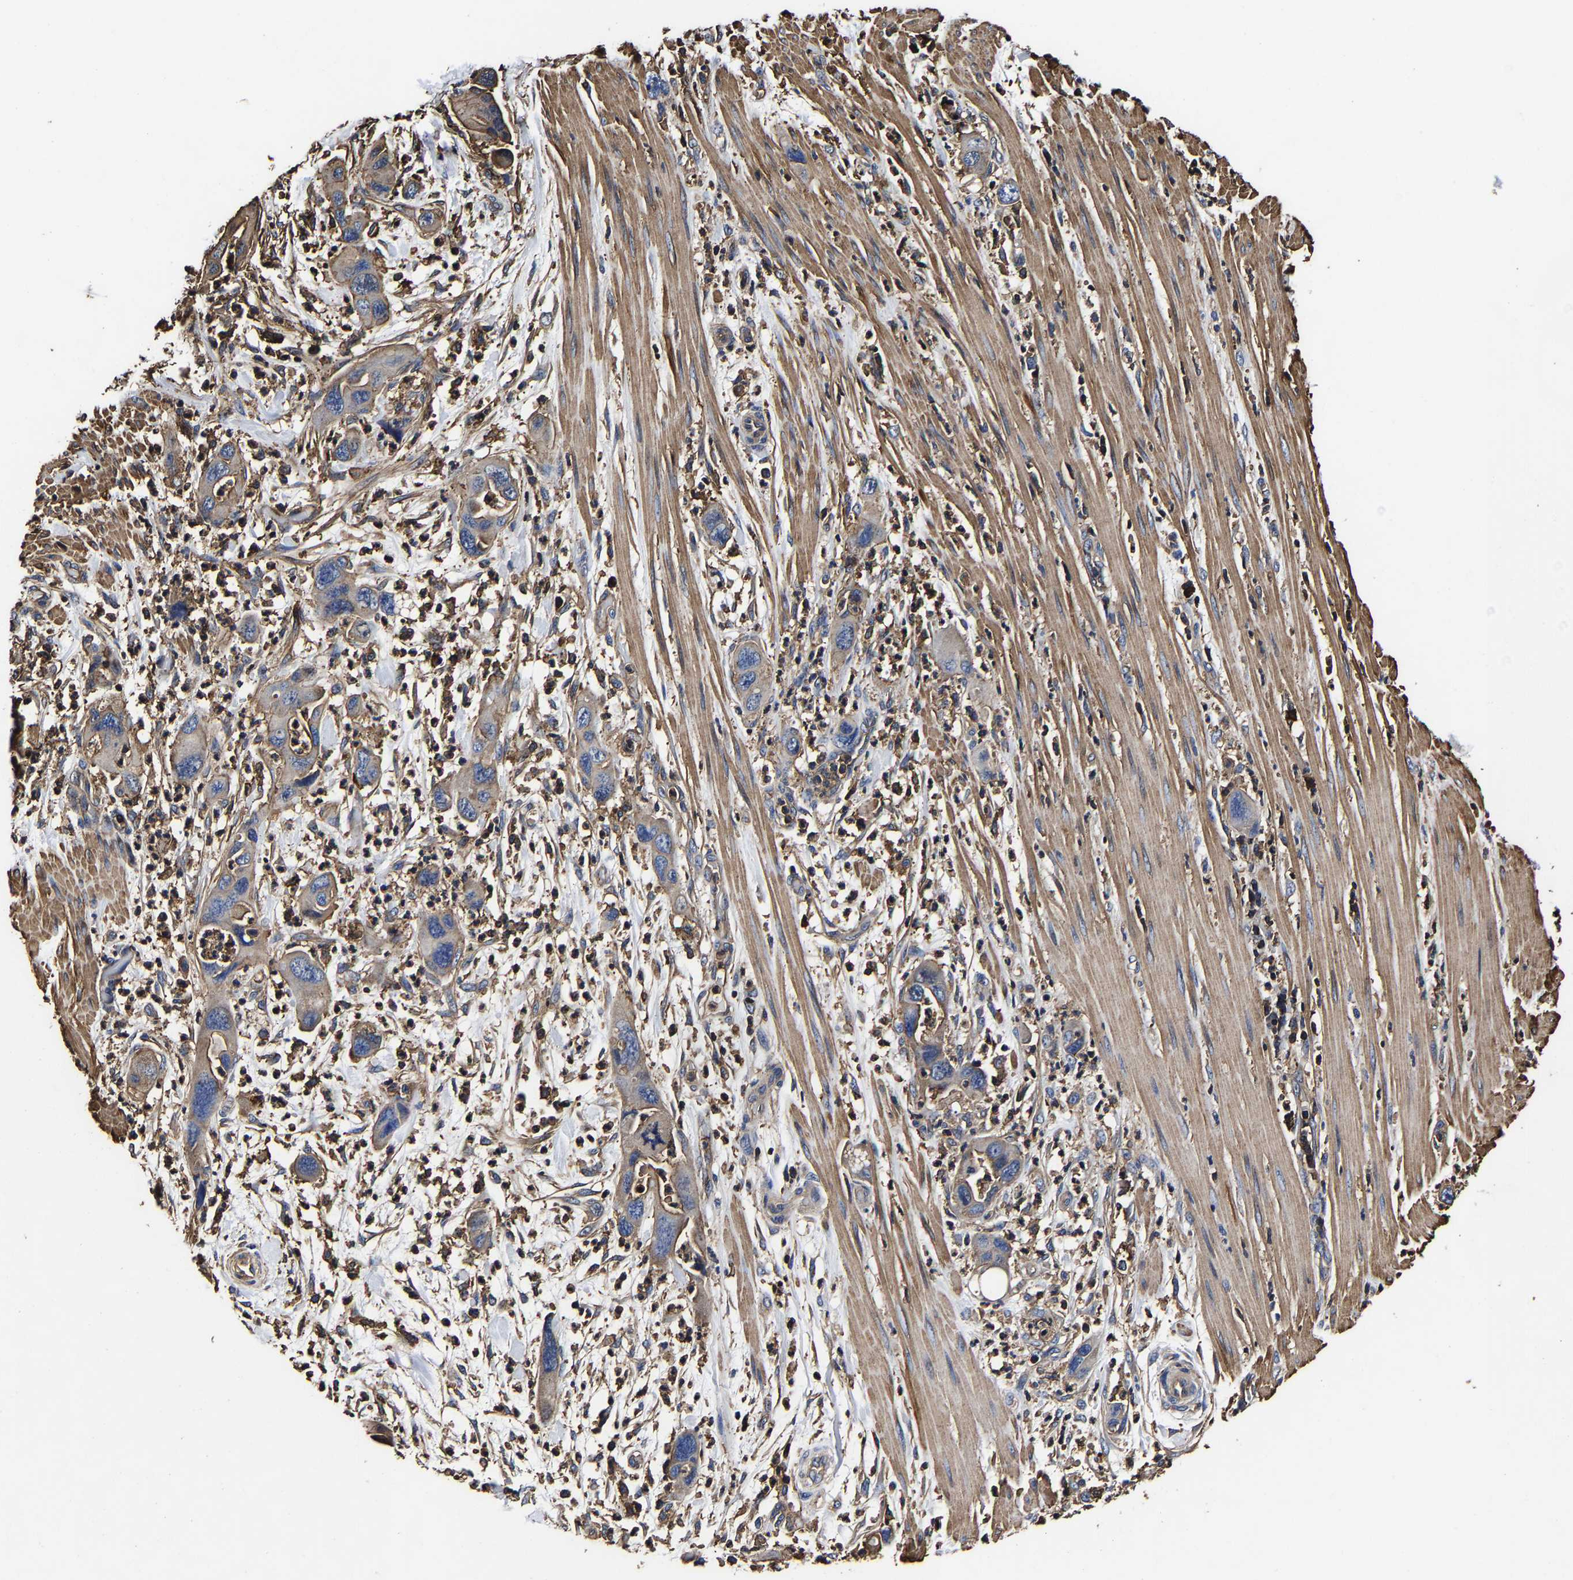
{"staining": {"intensity": "weak", "quantity": "25%-75%", "location": "cytoplasmic/membranous"}, "tissue": "pancreatic cancer", "cell_type": "Tumor cells", "image_type": "cancer", "snomed": [{"axis": "morphology", "description": "Adenocarcinoma, NOS"}, {"axis": "topography", "description": "Pancreas"}], "caption": "Immunohistochemistry (IHC) (DAB) staining of pancreatic cancer reveals weak cytoplasmic/membranous protein staining in about 25%-75% of tumor cells. The staining was performed using DAB (3,3'-diaminobenzidine) to visualize the protein expression in brown, while the nuclei were stained in blue with hematoxylin (Magnification: 20x).", "gene": "SSH3", "patient": {"sex": "female", "age": 71}}